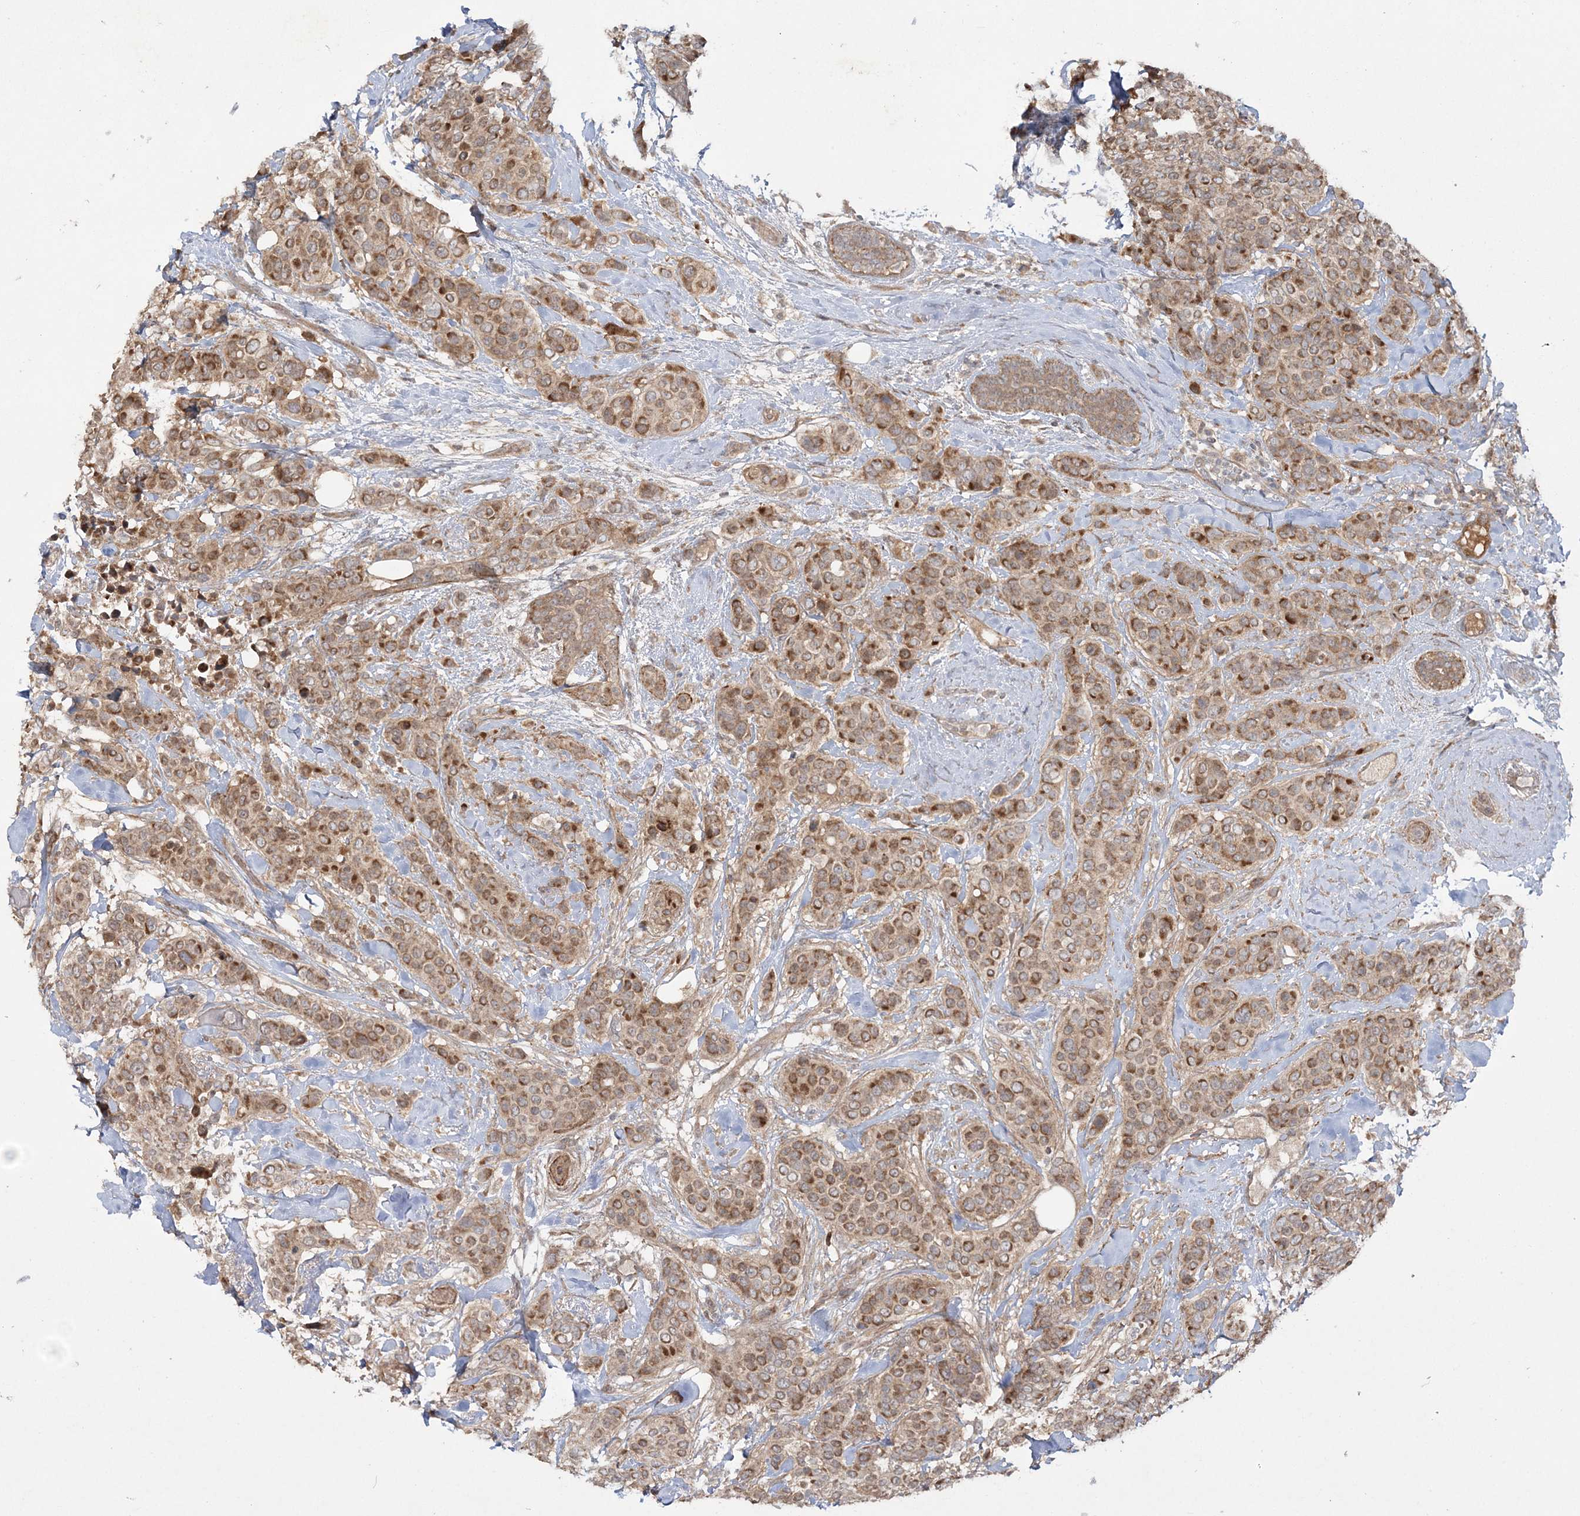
{"staining": {"intensity": "moderate", "quantity": ">75%", "location": "cytoplasmic/membranous"}, "tissue": "breast cancer", "cell_type": "Tumor cells", "image_type": "cancer", "snomed": [{"axis": "morphology", "description": "Lobular carcinoma"}, {"axis": "topography", "description": "Breast"}], "caption": "The histopathology image reveals a brown stain indicating the presence of a protein in the cytoplasmic/membranous of tumor cells in breast lobular carcinoma.", "gene": "MOCS2", "patient": {"sex": "female", "age": 51}}